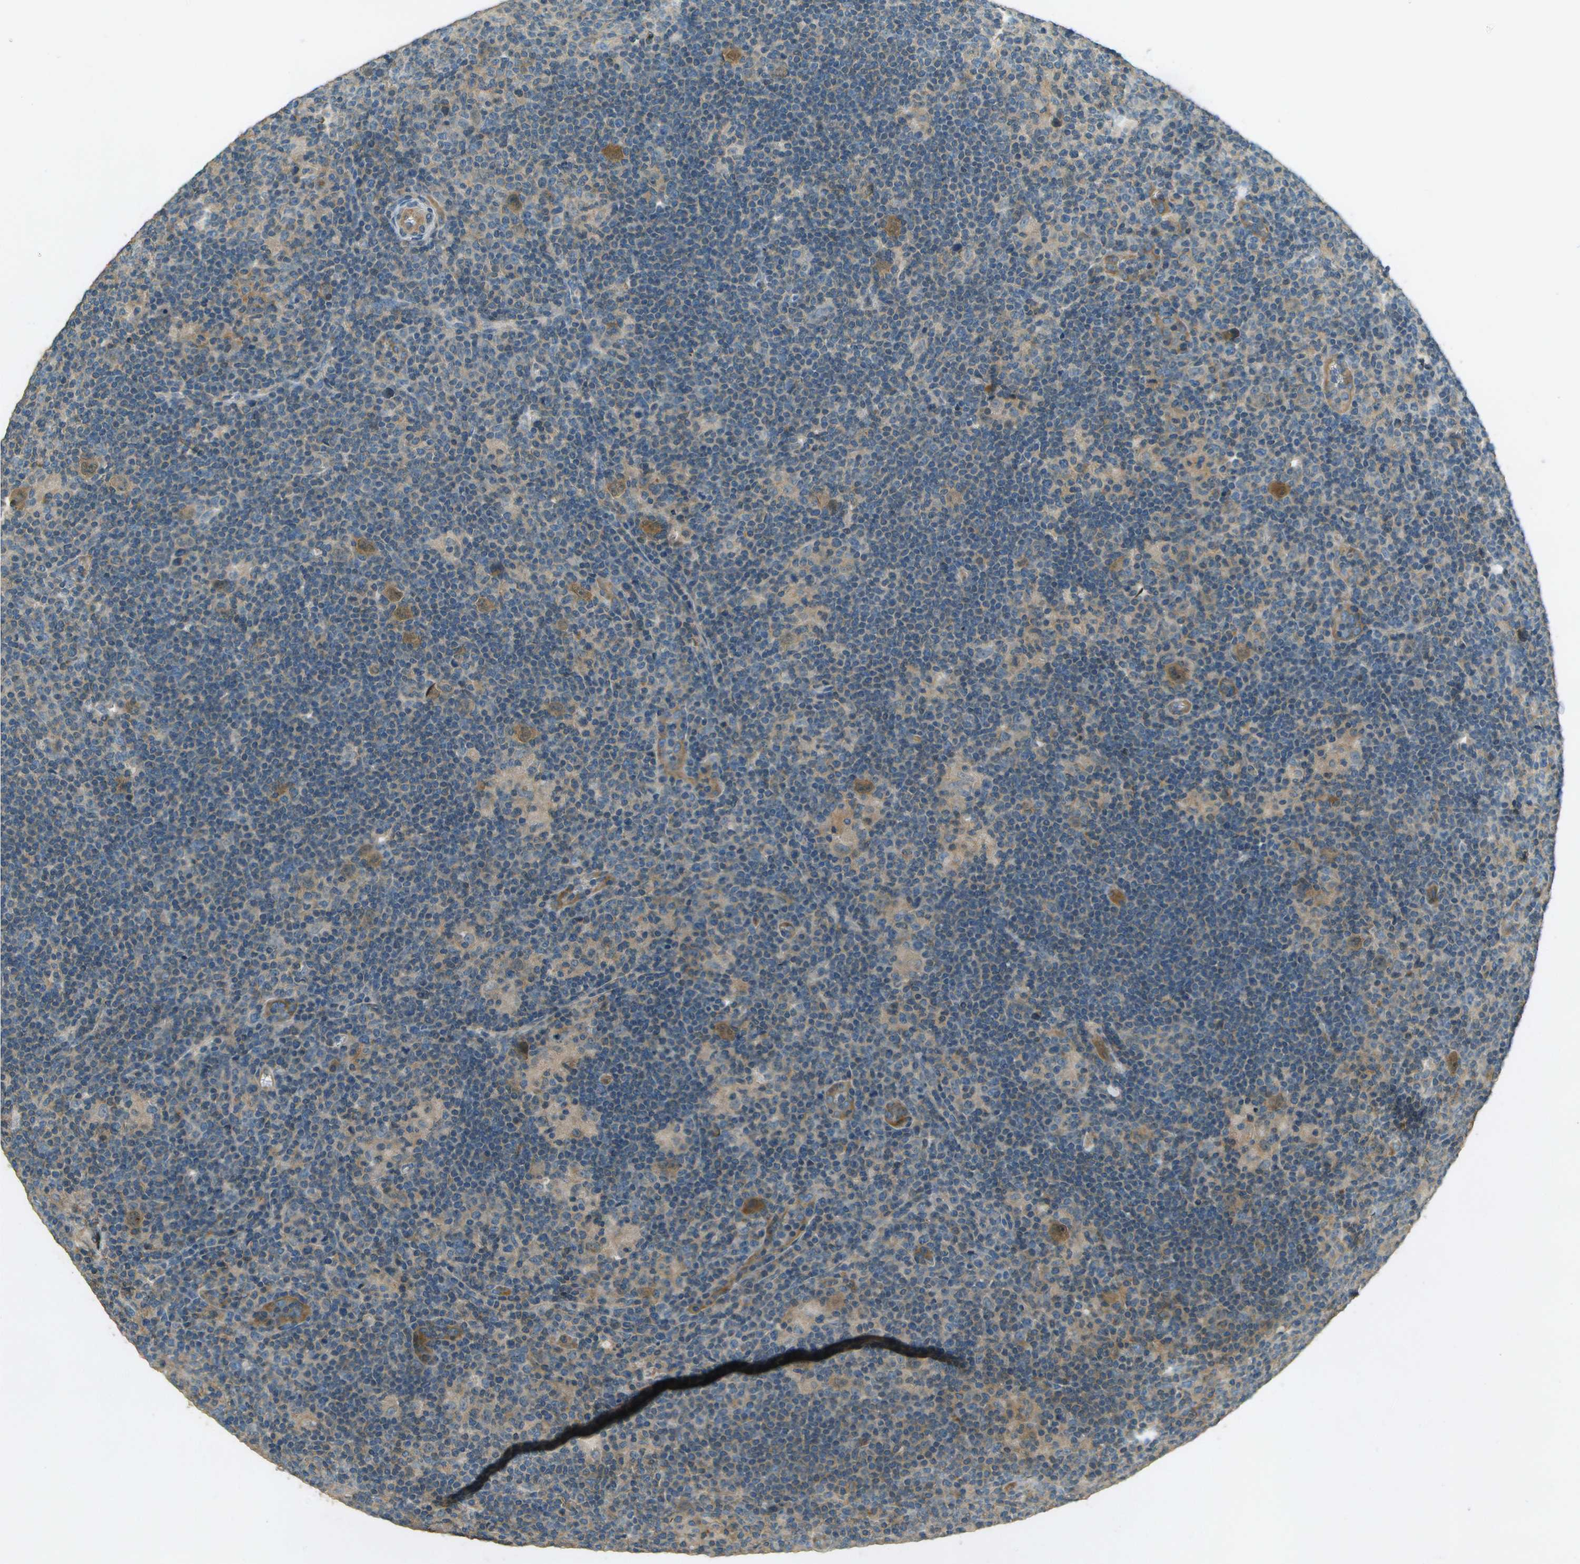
{"staining": {"intensity": "moderate", "quantity": "25%-75%", "location": "cytoplasmic/membranous"}, "tissue": "lymphoma", "cell_type": "Tumor cells", "image_type": "cancer", "snomed": [{"axis": "morphology", "description": "Hodgkin's disease, NOS"}, {"axis": "topography", "description": "Lymph node"}], "caption": "Hodgkin's disease stained with DAB (3,3'-diaminobenzidine) immunohistochemistry displays medium levels of moderate cytoplasmic/membranous staining in approximately 25%-75% of tumor cells. (Brightfield microscopy of DAB IHC at high magnification).", "gene": "NUDT4", "patient": {"sex": "female", "age": 57}}